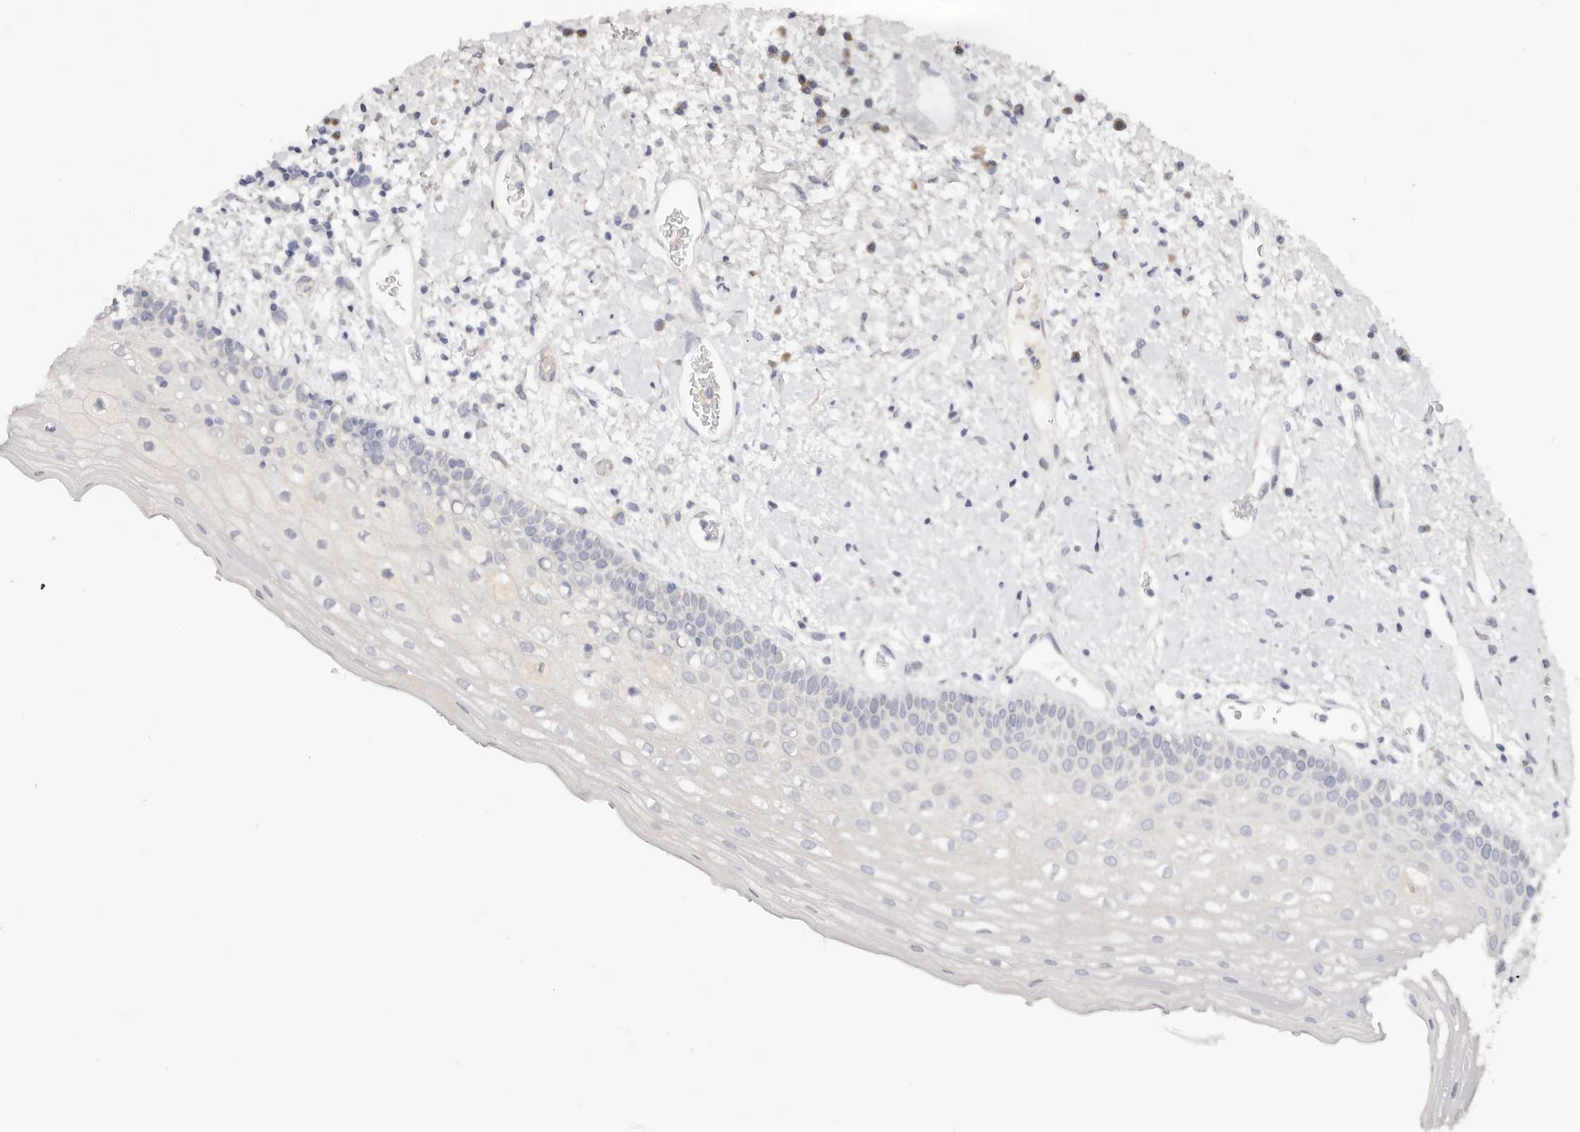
{"staining": {"intensity": "negative", "quantity": "none", "location": "none"}, "tissue": "oral mucosa", "cell_type": "Squamous epithelial cells", "image_type": "normal", "snomed": [{"axis": "morphology", "description": "Normal tissue, NOS"}, {"axis": "topography", "description": "Oral tissue"}], "caption": "This micrograph is of unremarkable oral mucosa stained with immunohistochemistry (IHC) to label a protein in brown with the nuclei are counter-stained blue. There is no expression in squamous epithelial cells.", "gene": "DNASE1", "patient": {"sex": "female", "age": 76}}